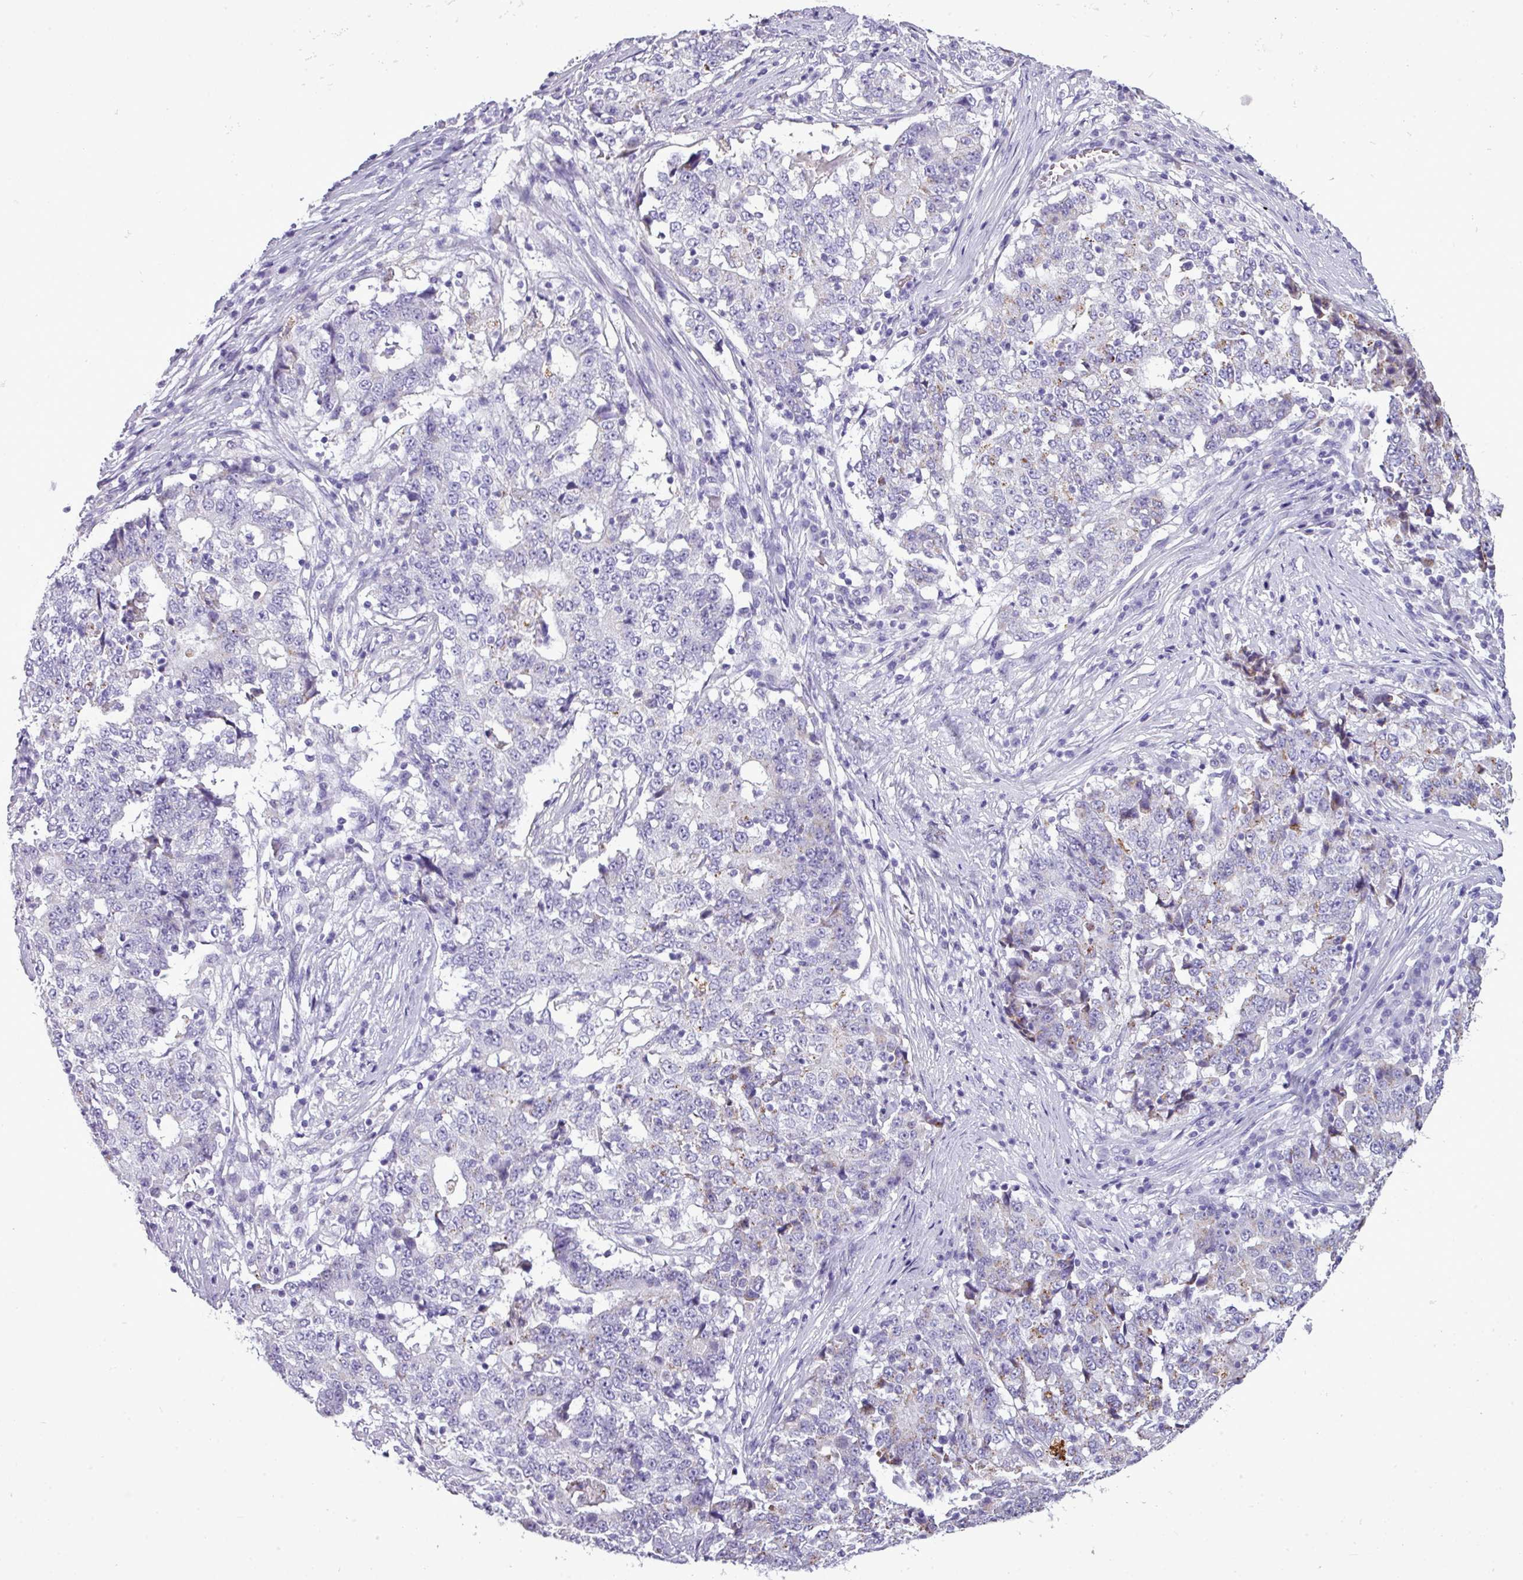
{"staining": {"intensity": "negative", "quantity": "none", "location": "none"}, "tissue": "stomach cancer", "cell_type": "Tumor cells", "image_type": "cancer", "snomed": [{"axis": "morphology", "description": "Adenocarcinoma, NOS"}, {"axis": "topography", "description": "Stomach"}], "caption": "Immunohistochemistry (IHC) histopathology image of stomach adenocarcinoma stained for a protein (brown), which exhibits no positivity in tumor cells.", "gene": "RBMXL2", "patient": {"sex": "male", "age": 59}}